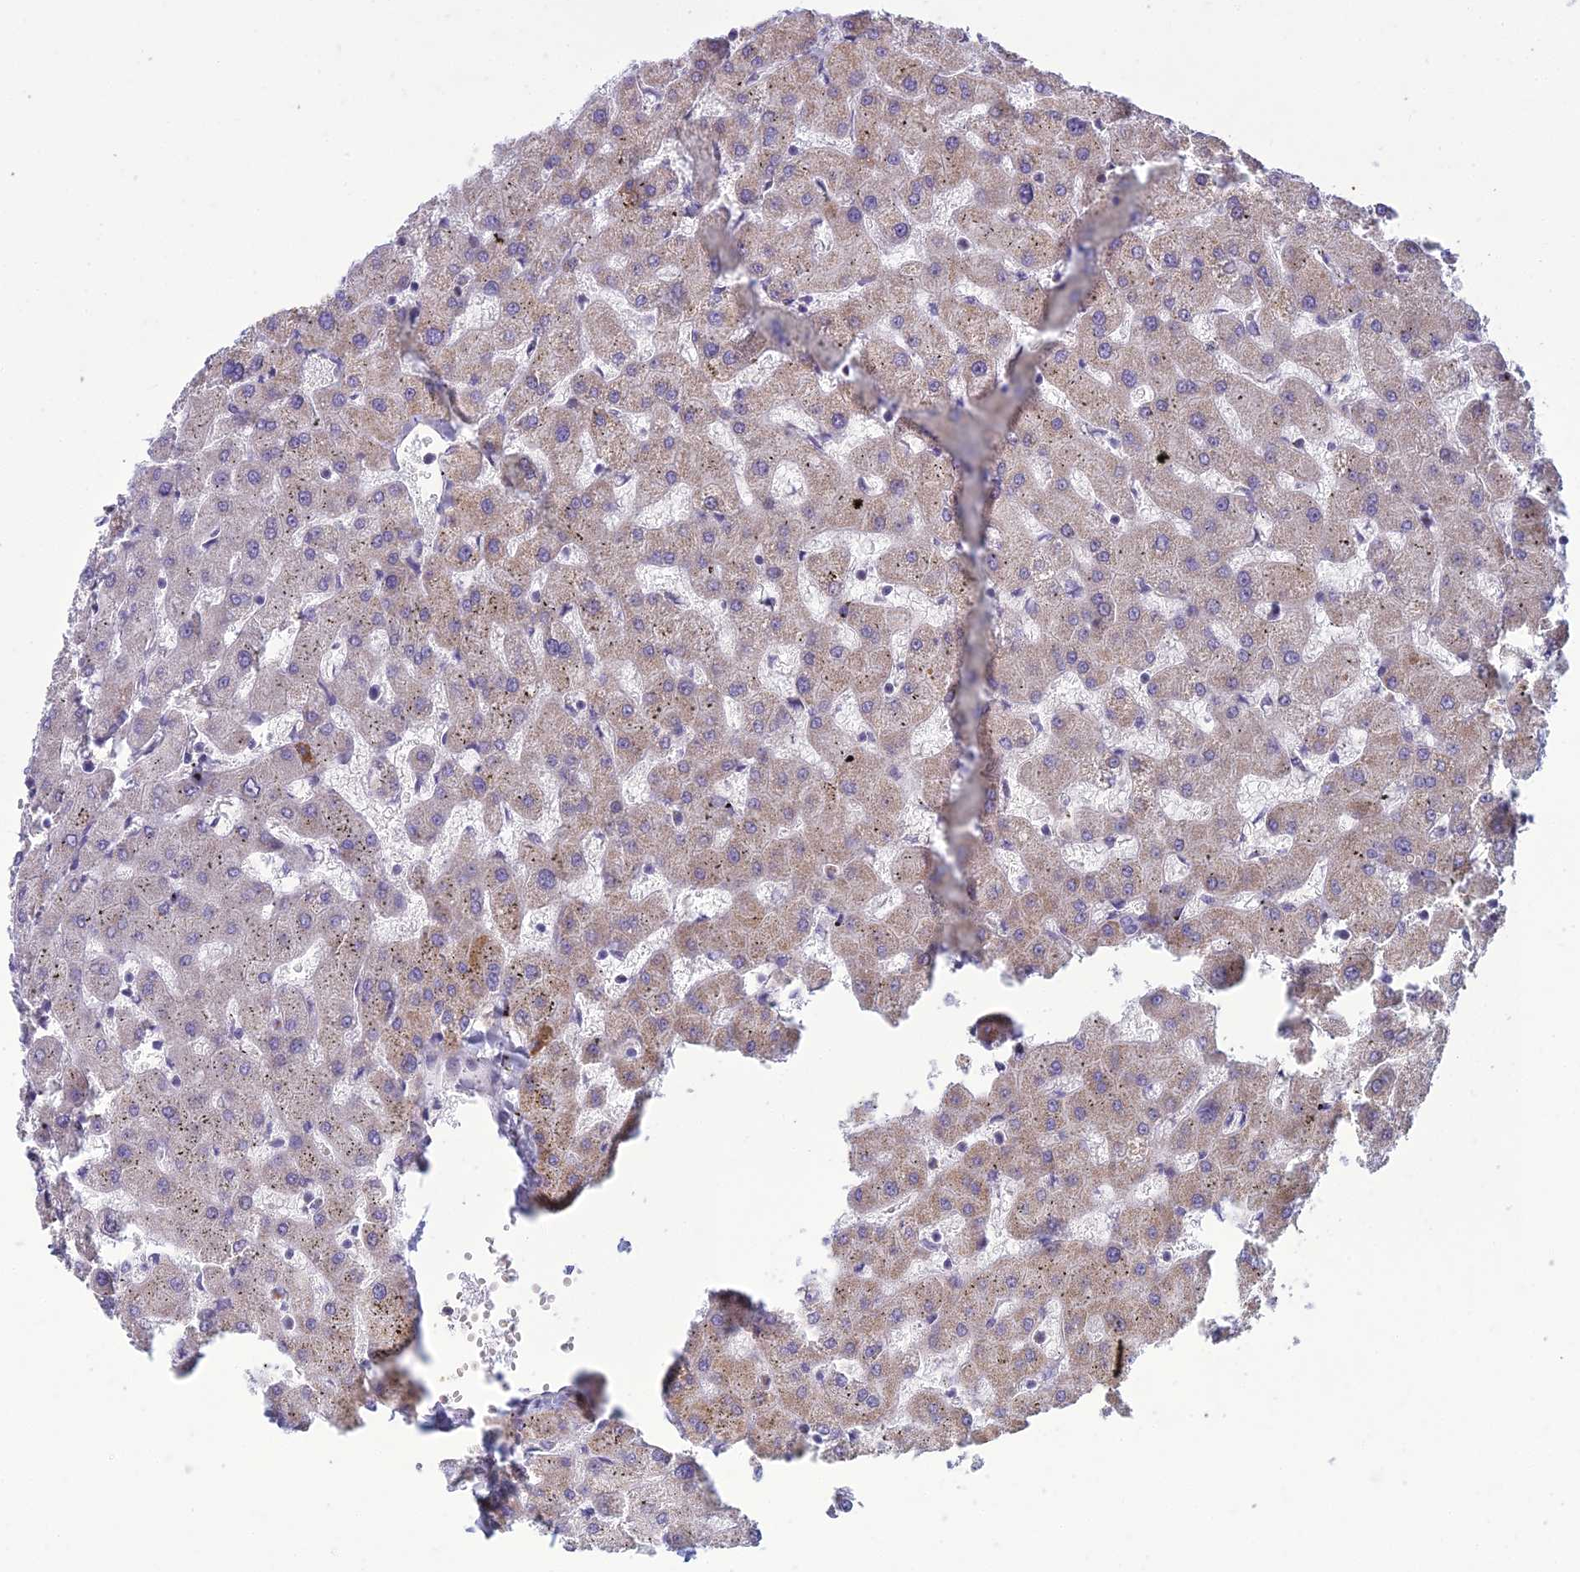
{"staining": {"intensity": "negative", "quantity": "none", "location": "none"}, "tissue": "liver", "cell_type": "Cholangiocytes", "image_type": "normal", "snomed": [{"axis": "morphology", "description": "Normal tissue, NOS"}, {"axis": "topography", "description": "Liver"}], "caption": "High magnification brightfield microscopy of normal liver stained with DAB (3,3'-diaminobenzidine) (brown) and counterstained with hematoxylin (blue): cholangiocytes show no significant expression. Brightfield microscopy of IHC stained with DAB (brown) and hematoxylin (blue), captured at high magnification.", "gene": "DTX2", "patient": {"sex": "female", "age": 63}}